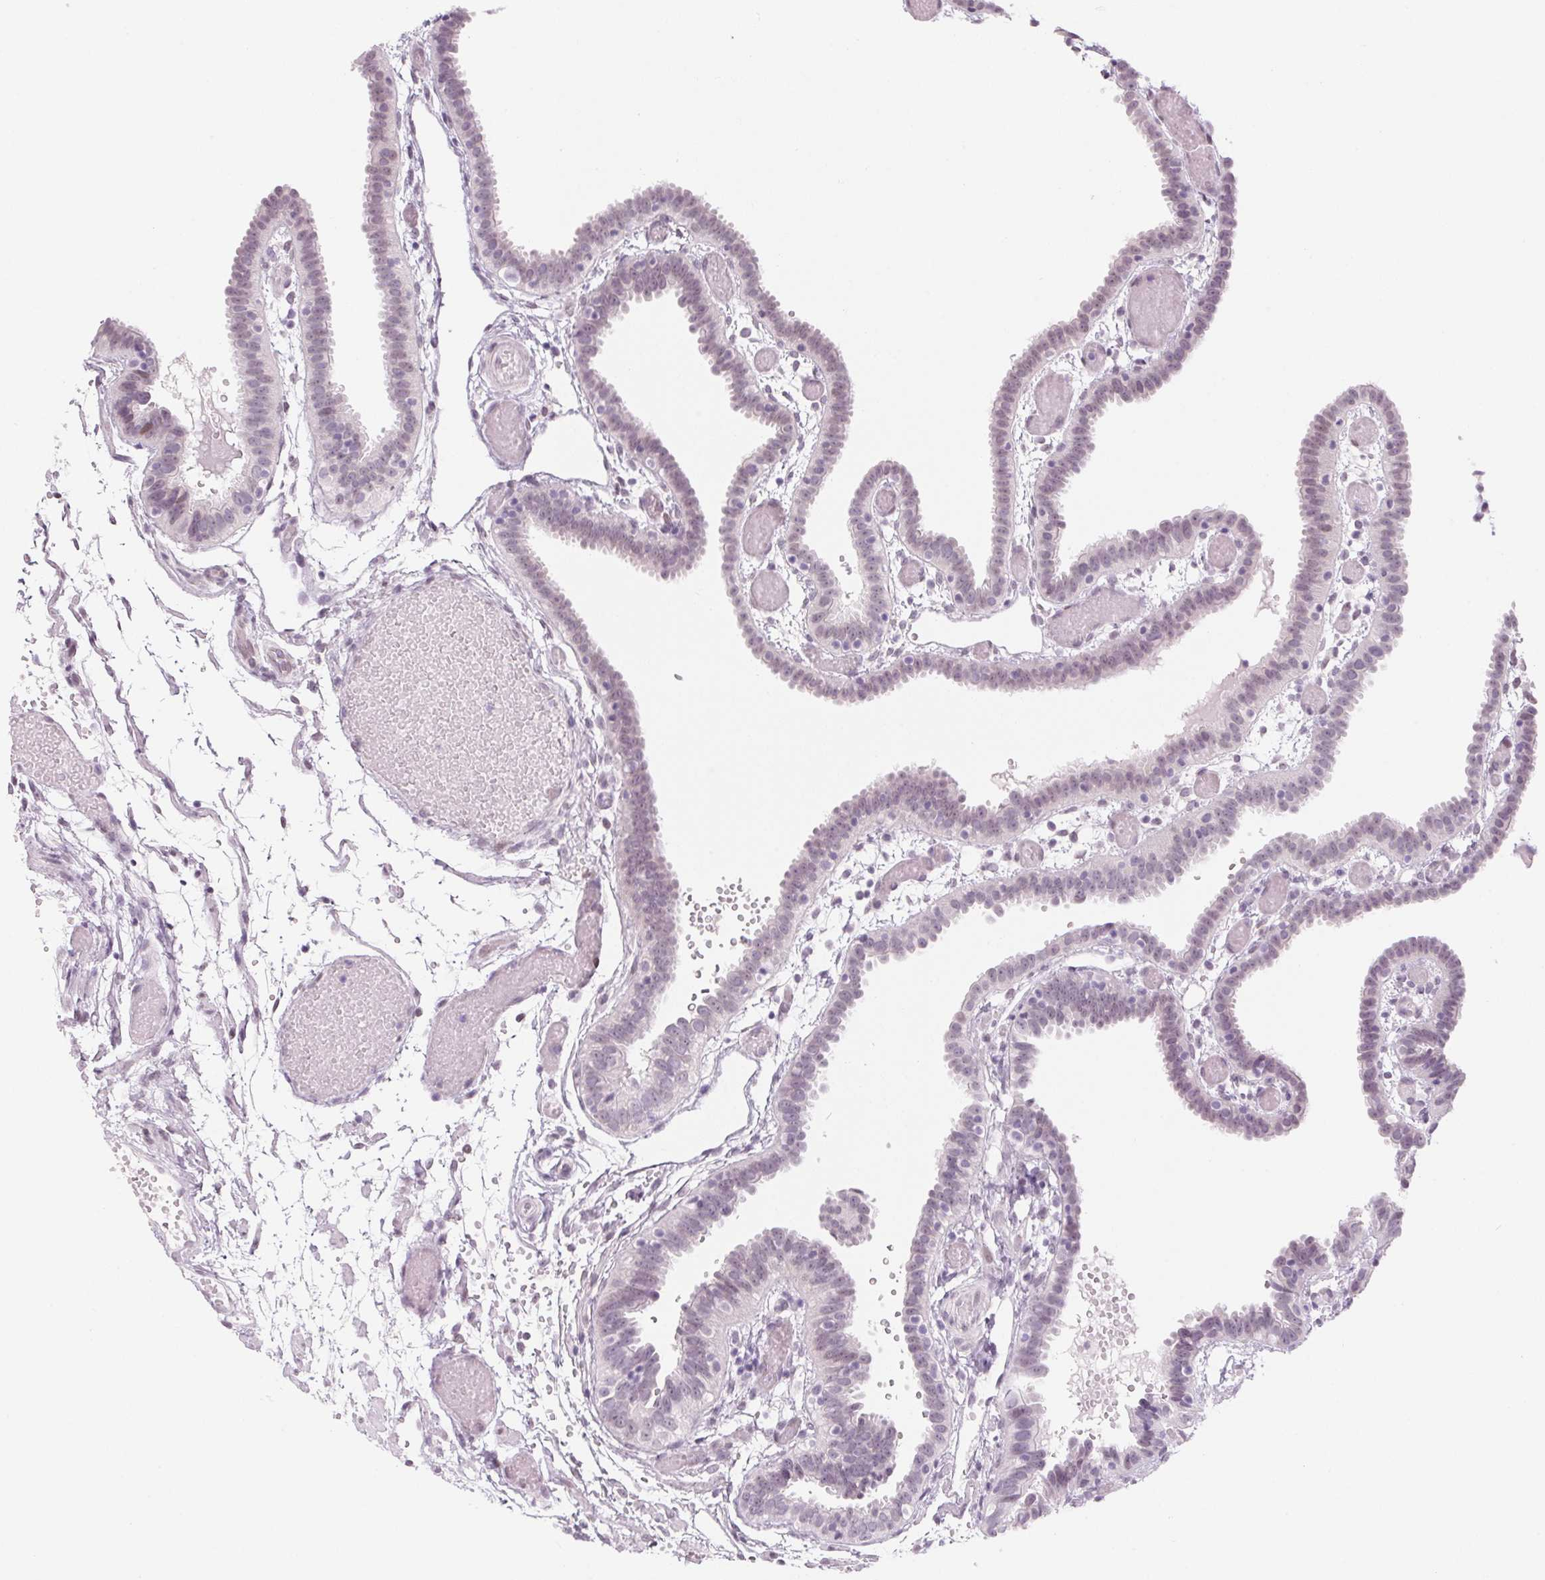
{"staining": {"intensity": "weak", "quantity": "<25%", "location": "nuclear"}, "tissue": "fallopian tube", "cell_type": "Glandular cells", "image_type": "normal", "snomed": [{"axis": "morphology", "description": "Normal tissue, NOS"}, {"axis": "topography", "description": "Fallopian tube"}], "caption": "High magnification brightfield microscopy of unremarkable fallopian tube stained with DAB (3,3'-diaminobenzidine) (brown) and counterstained with hematoxylin (blue): glandular cells show no significant expression. (Brightfield microscopy of DAB IHC at high magnification).", "gene": "KCNQ2", "patient": {"sex": "female", "age": 37}}